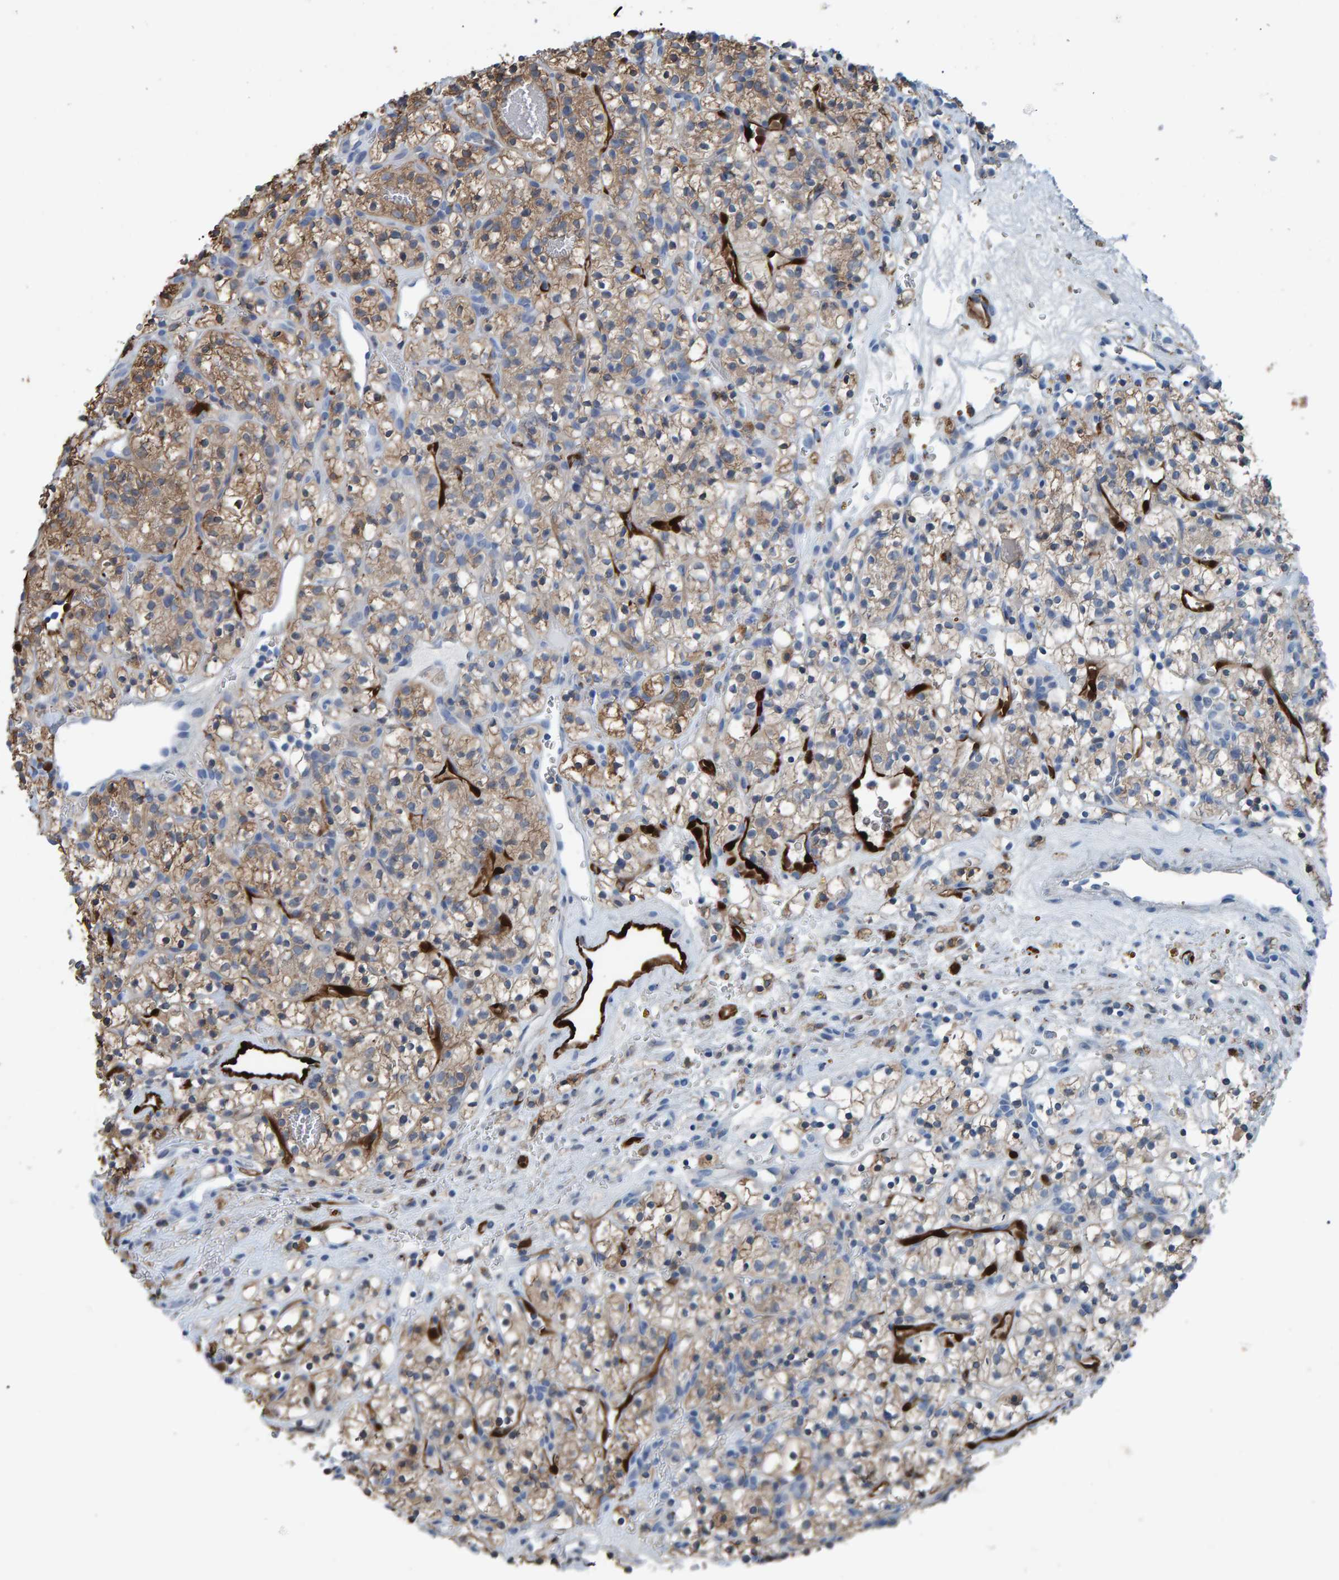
{"staining": {"intensity": "weak", "quantity": ">75%", "location": "cytoplasmic/membranous"}, "tissue": "renal cancer", "cell_type": "Tumor cells", "image_type": "cancer", "snomed": [{"axis": "morphology", "description": "Adenocarcinoma, NOS"}, {"axis": "topography", "description": "Kidney"}], "caption": "Weak cytoplasmic/membranous expression is identified in about >75% of tumor cells in adenocarcinoma (renal). Using DAB (brown) and hematoxylin (blue) stains, captured at high magnification using brightfield microscopy.", "gene": "IDO1", "patient": {"sex": "female", "age": 57}}